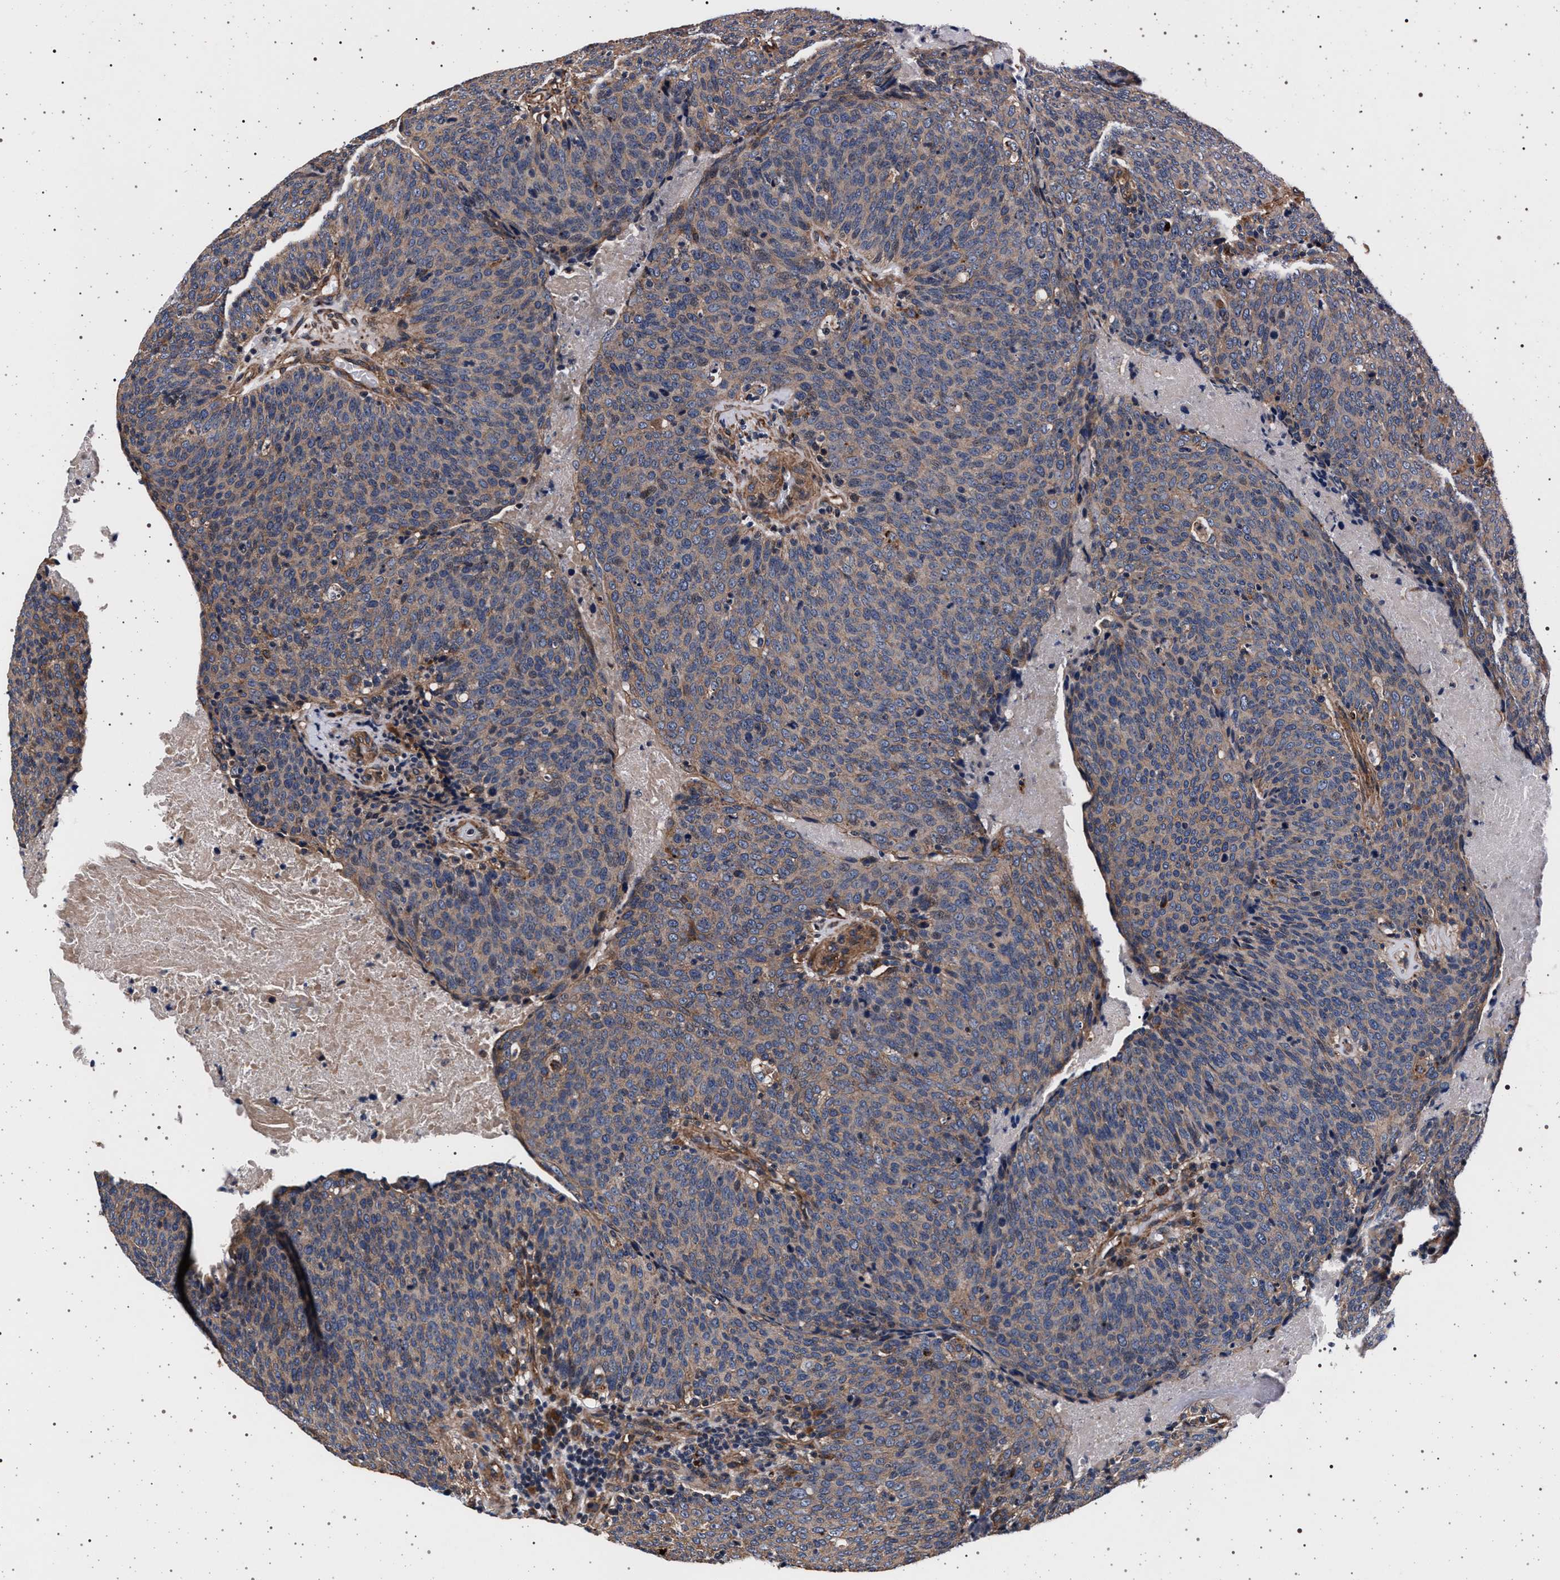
{"staining": {"intensity": "weak", "quantity": "25%-75%", "location": "cytoplasmic/membranous,nuclear"}, "tissue": "head and neck cancer", "cell_type": "Tumor cells", "image_type": "cancer", "snomed": [{"axis": "morphology", "description": "Squamous cell carcinoma, NOS"}, {"axis": "morphology", "description": "Squamous cell carcinoma, metastatic, NOS"}, {"axis": "topography", "description": "Lymph node"}, {"axis": "topography", "description": "Head-Neck"}], "caption": "High-magnification brightfield microscopy of metastatic squamous cell carcinoma (head and neck) stained with DAB (3,3'-diaminobenzidine) (brown) and counterstained with hematoxylin (blue). tumor cells exhibit weak cytoplasmic/membranous and nuclear staining is identified in approximately25%-75% of cells.", "gene": "KCNK6", "patient": {"sex": "male", "age": 62}}